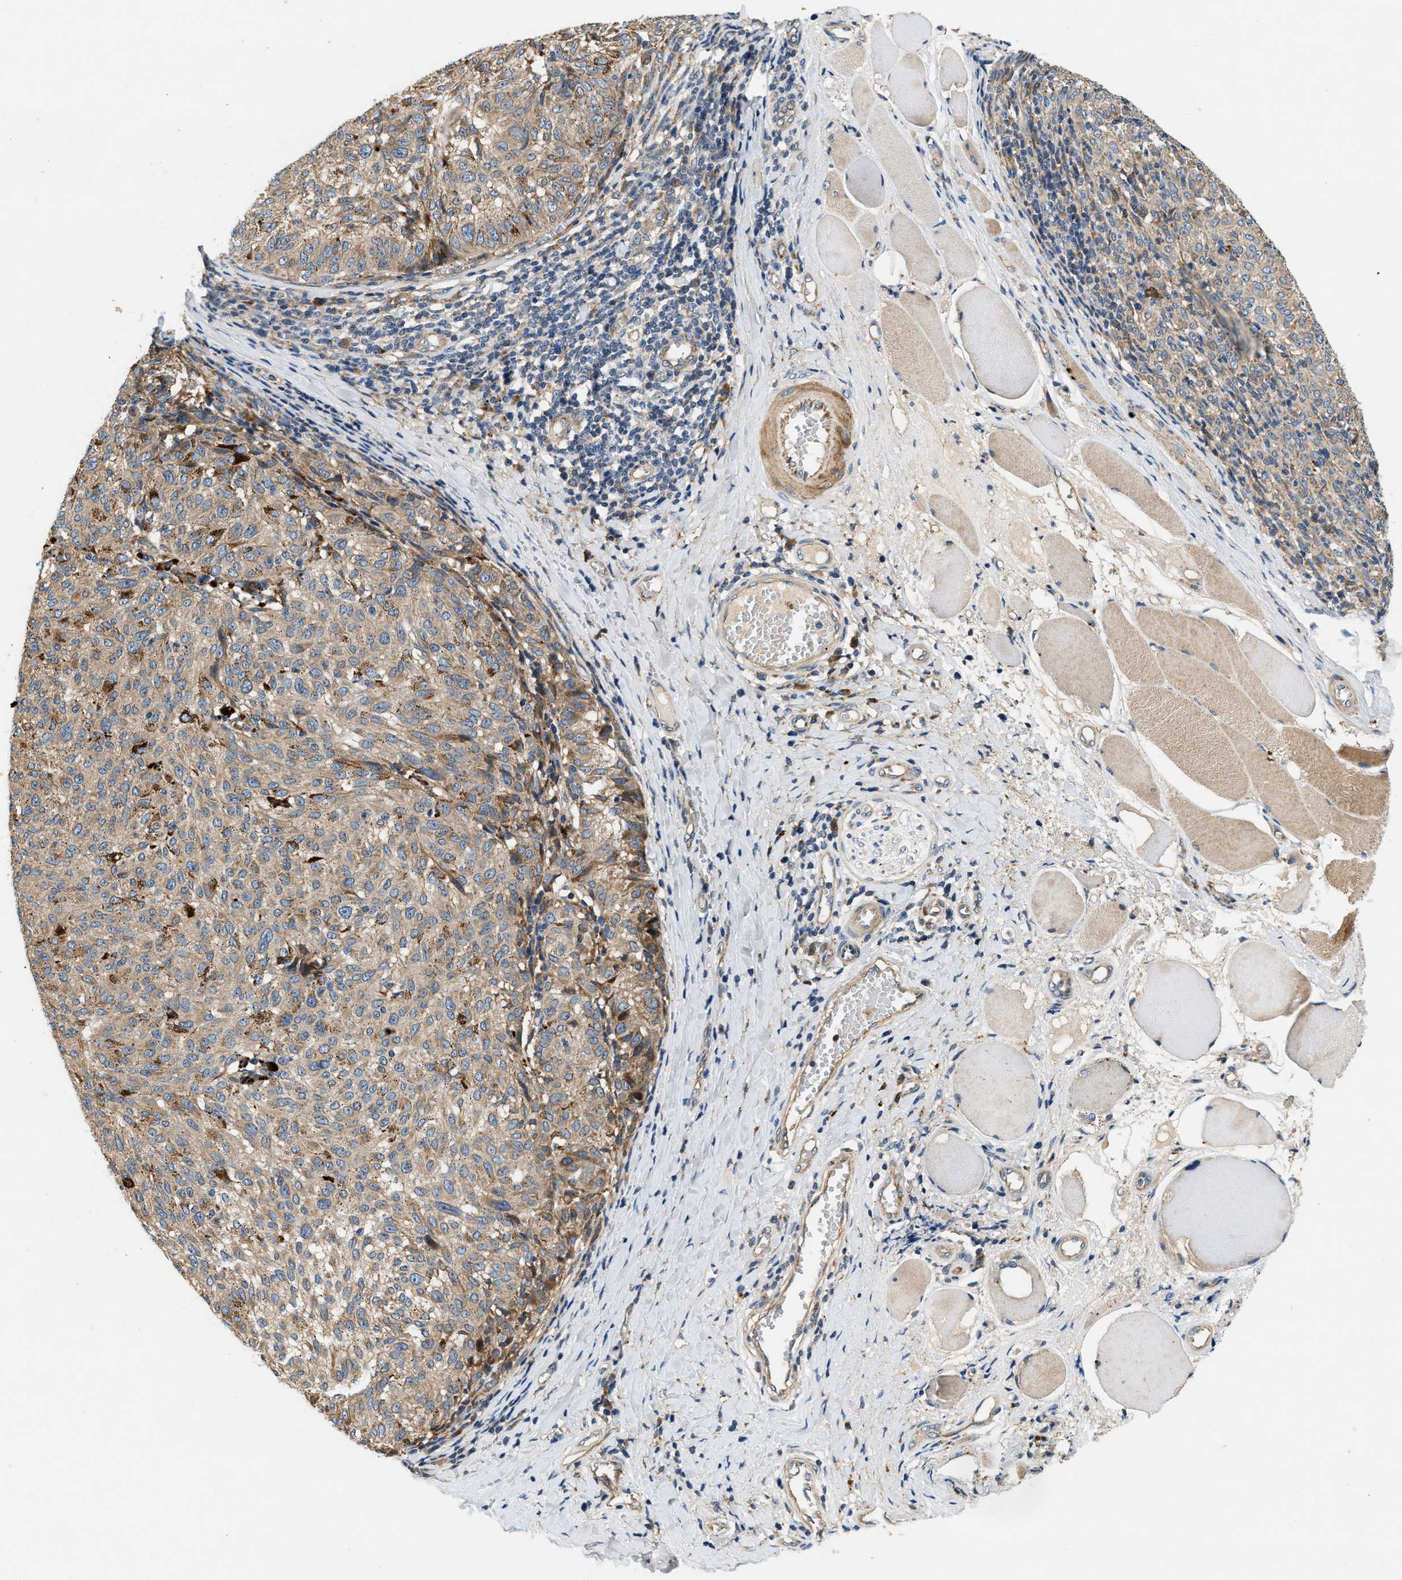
{"staining": {"intensity": "moderate", "quantity": ">75%", "location": "cytoplasmic/membranous"}, "tissue": "melanoma", "cell_type": "Tumor cells", "image_type": "cancer", "snomed": [{"axis": "morphology", "description": "Malignant melanoma, NOS"}, {"axis": "topography", "description": "Skin"}], "caption": "Human malignant melanoma stained for a protein (brown) demonstrates moderate cytoplasmic/membranous positive expression in about >75% of tumor cells.", "gene": "DUSP10", "patient": {"sex": "female", "age": 72}}